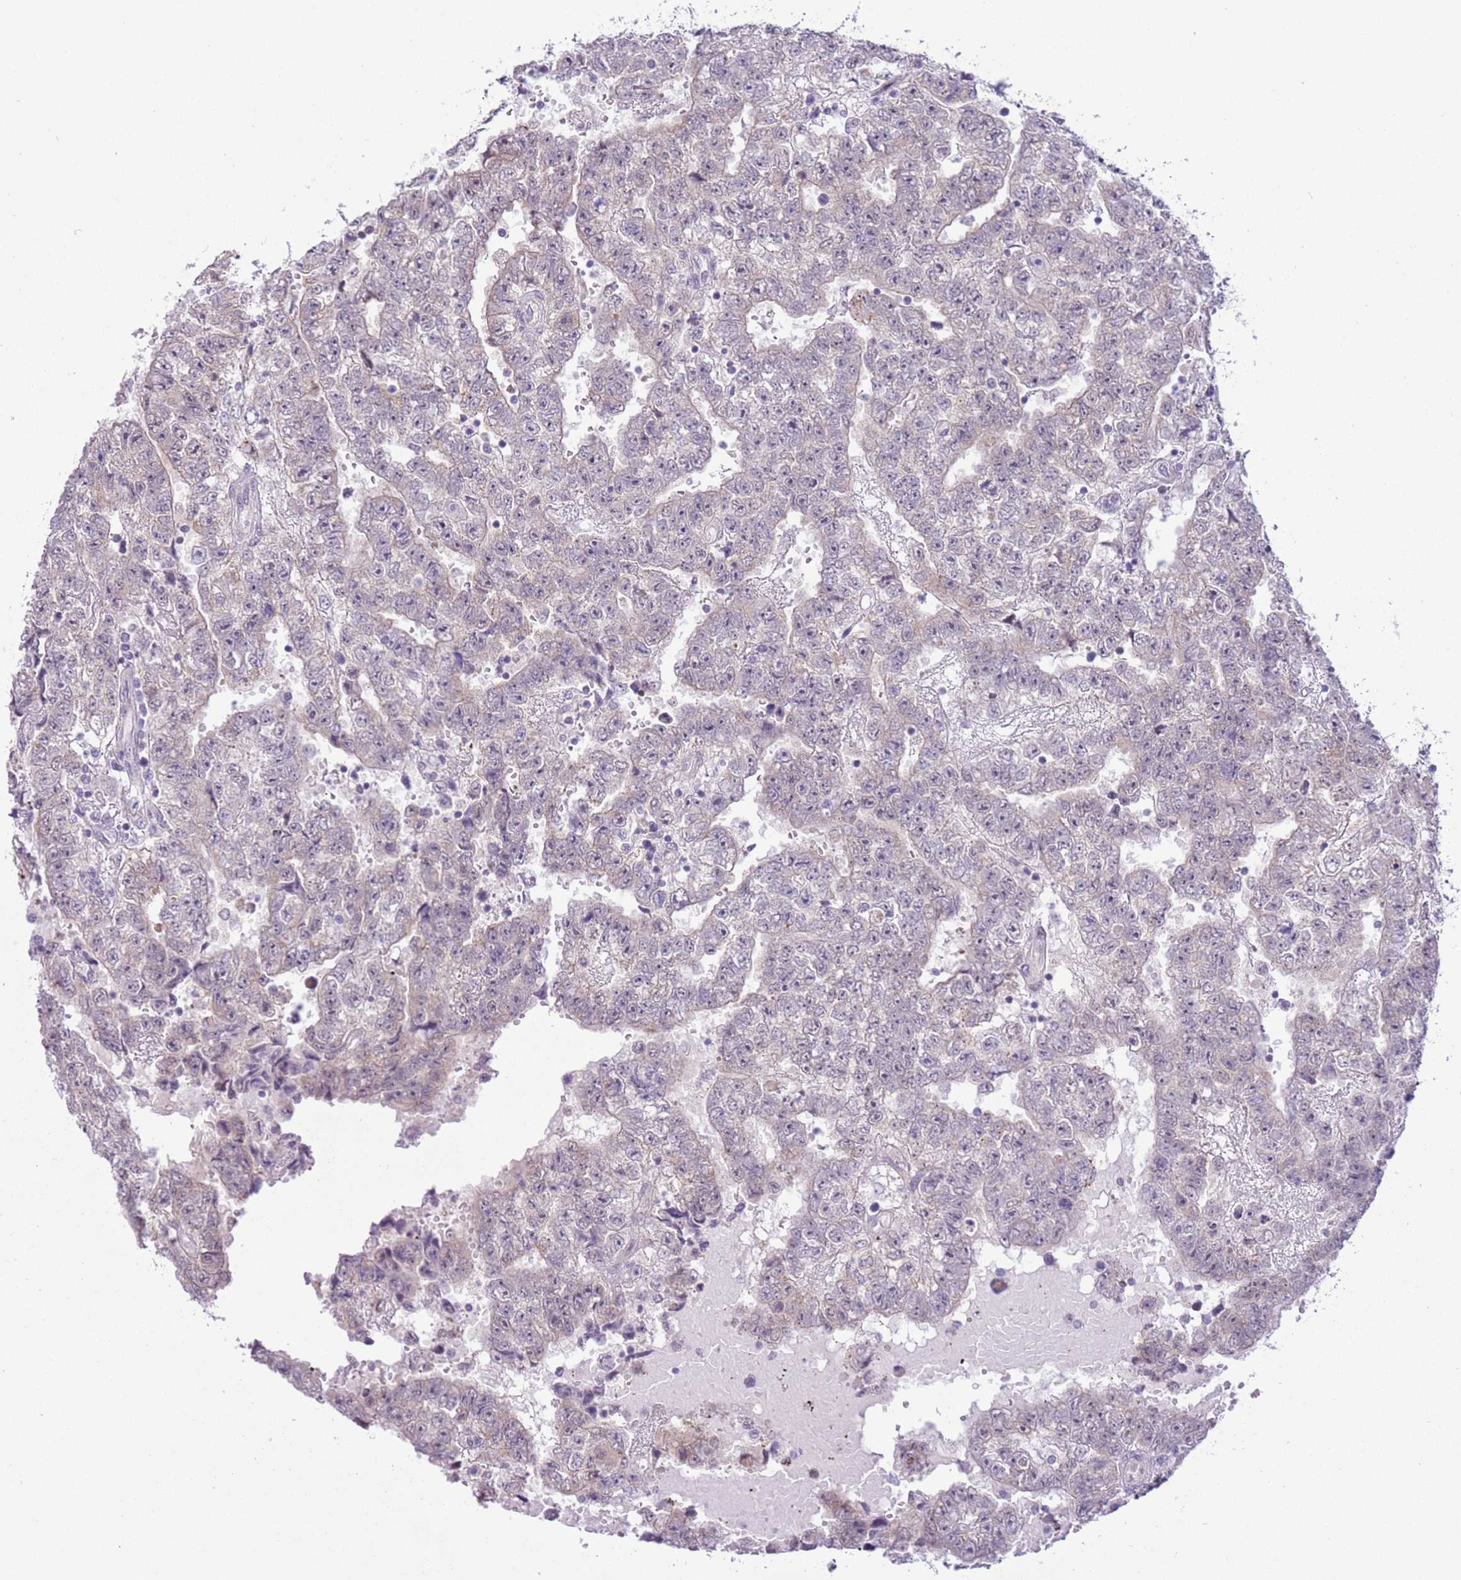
{"staining": {"intensity": "negative", "quantity": "none", "location": "none"}, "tissue": "testis cancer", "cell_type": "Tumor cells", "image_type": "cancer", "snomed": [{"axis": "morphology", "description": "Carcinoma, Embryonal, NOS"}, {"axis": "topography", "description": "Testis"}], "caption": "Immunohistochemistry (IHC) histopathology image of embryonal carcinoma (testis) stained for a protein (brown), which reveals no expression in tumor cells.", "gene": "FAM120C", "patient": {"sex": "male", "age": 25}}